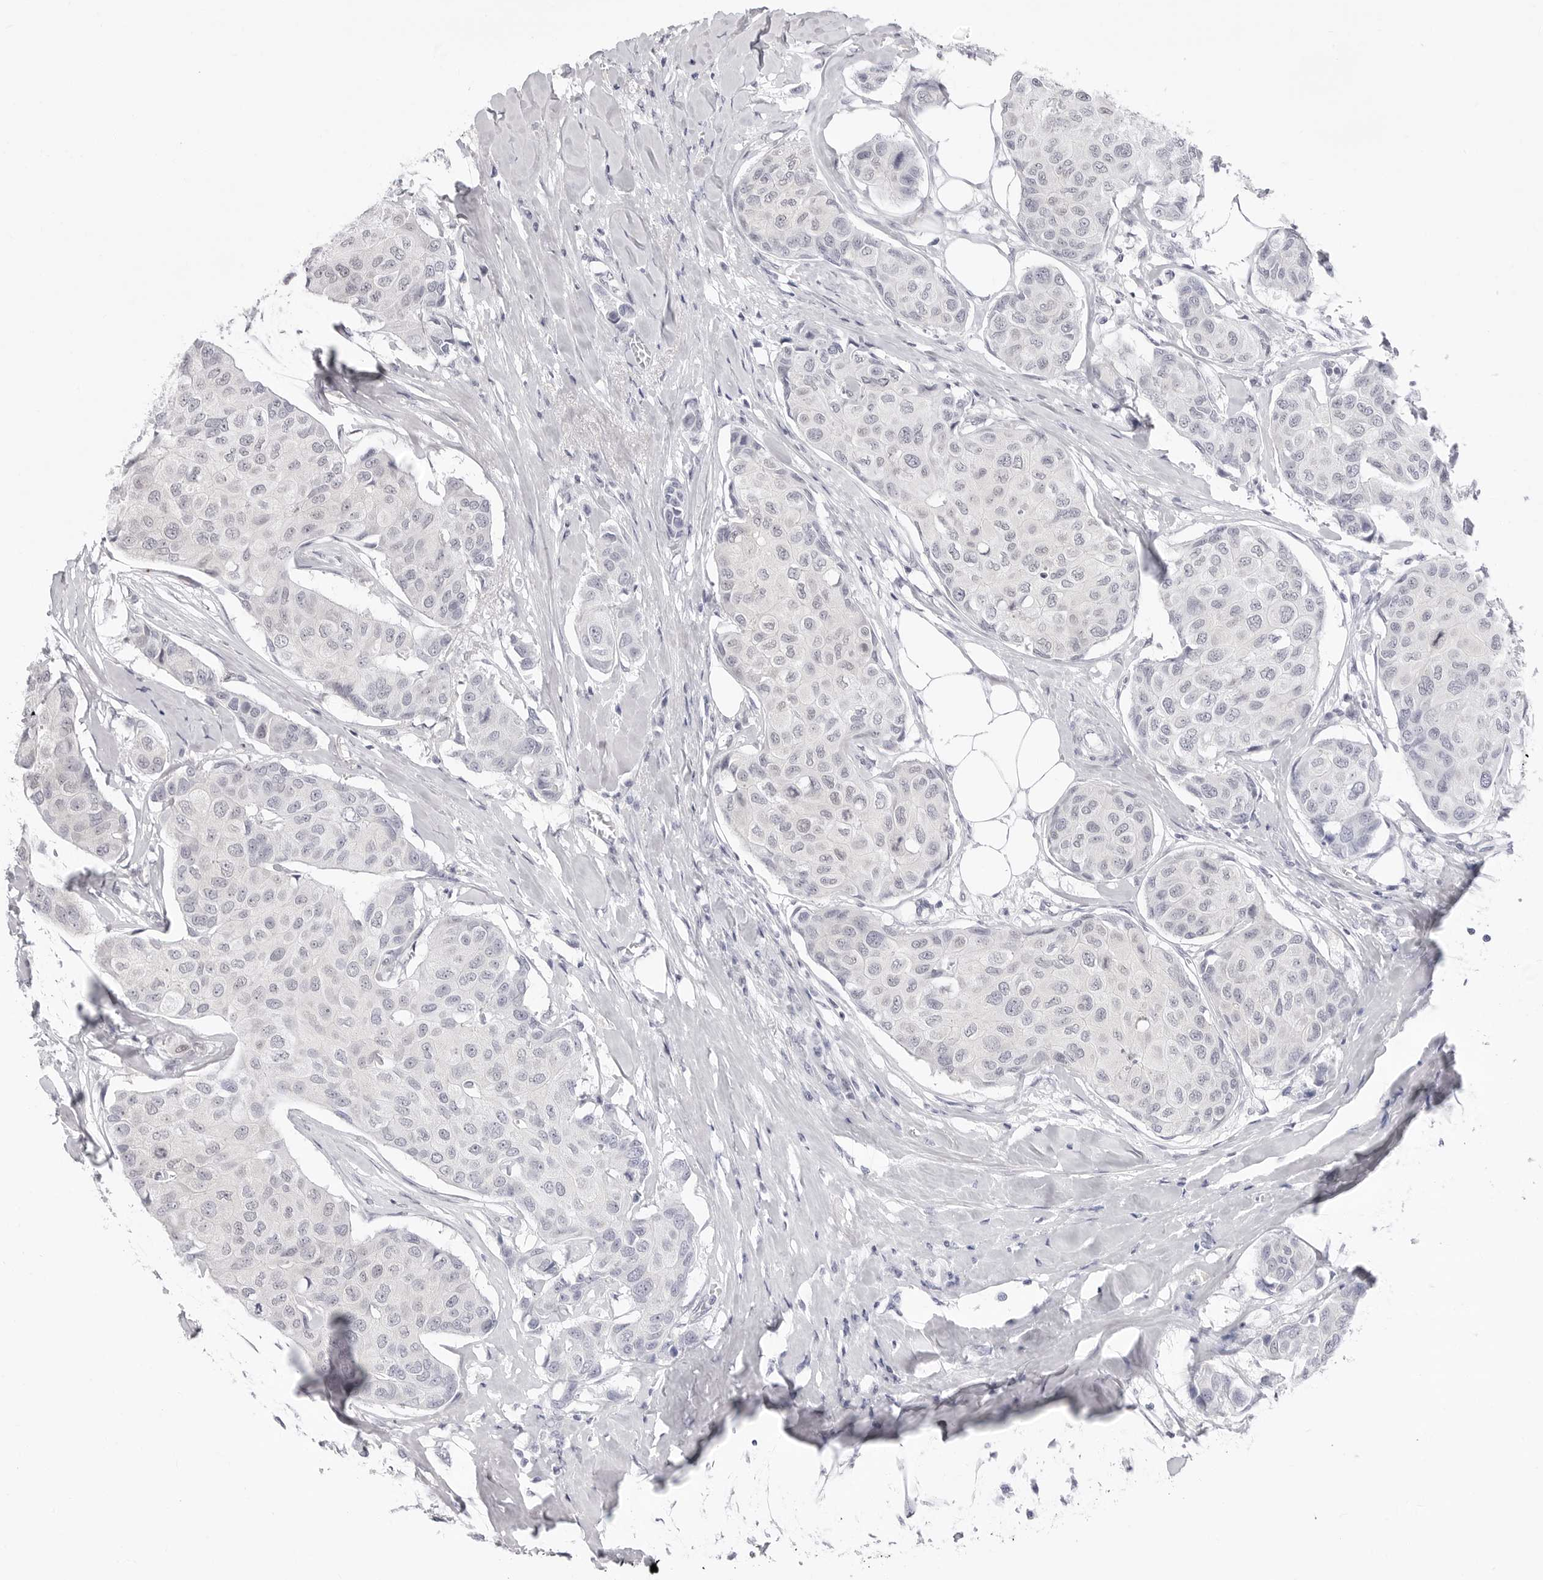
{"staining": {"intensity": "negative", "quantity": "none", "location": "none"}, "tissue": "breast cancer", "cell_type": "Tumor cells", "image_type": "cancer", "snomed": [{"axis": "morphology", "description": "Duct carcinoma"}, {"axis": "topography", "description": "Breast"}], "caption": "DAB immunohistochemical staining of breast invasive ductal carcinoma demonstrates no significant staining in tumor cells.", "gene": "PPP2R5C", "patient": {"sex": "female", "age": 80}}